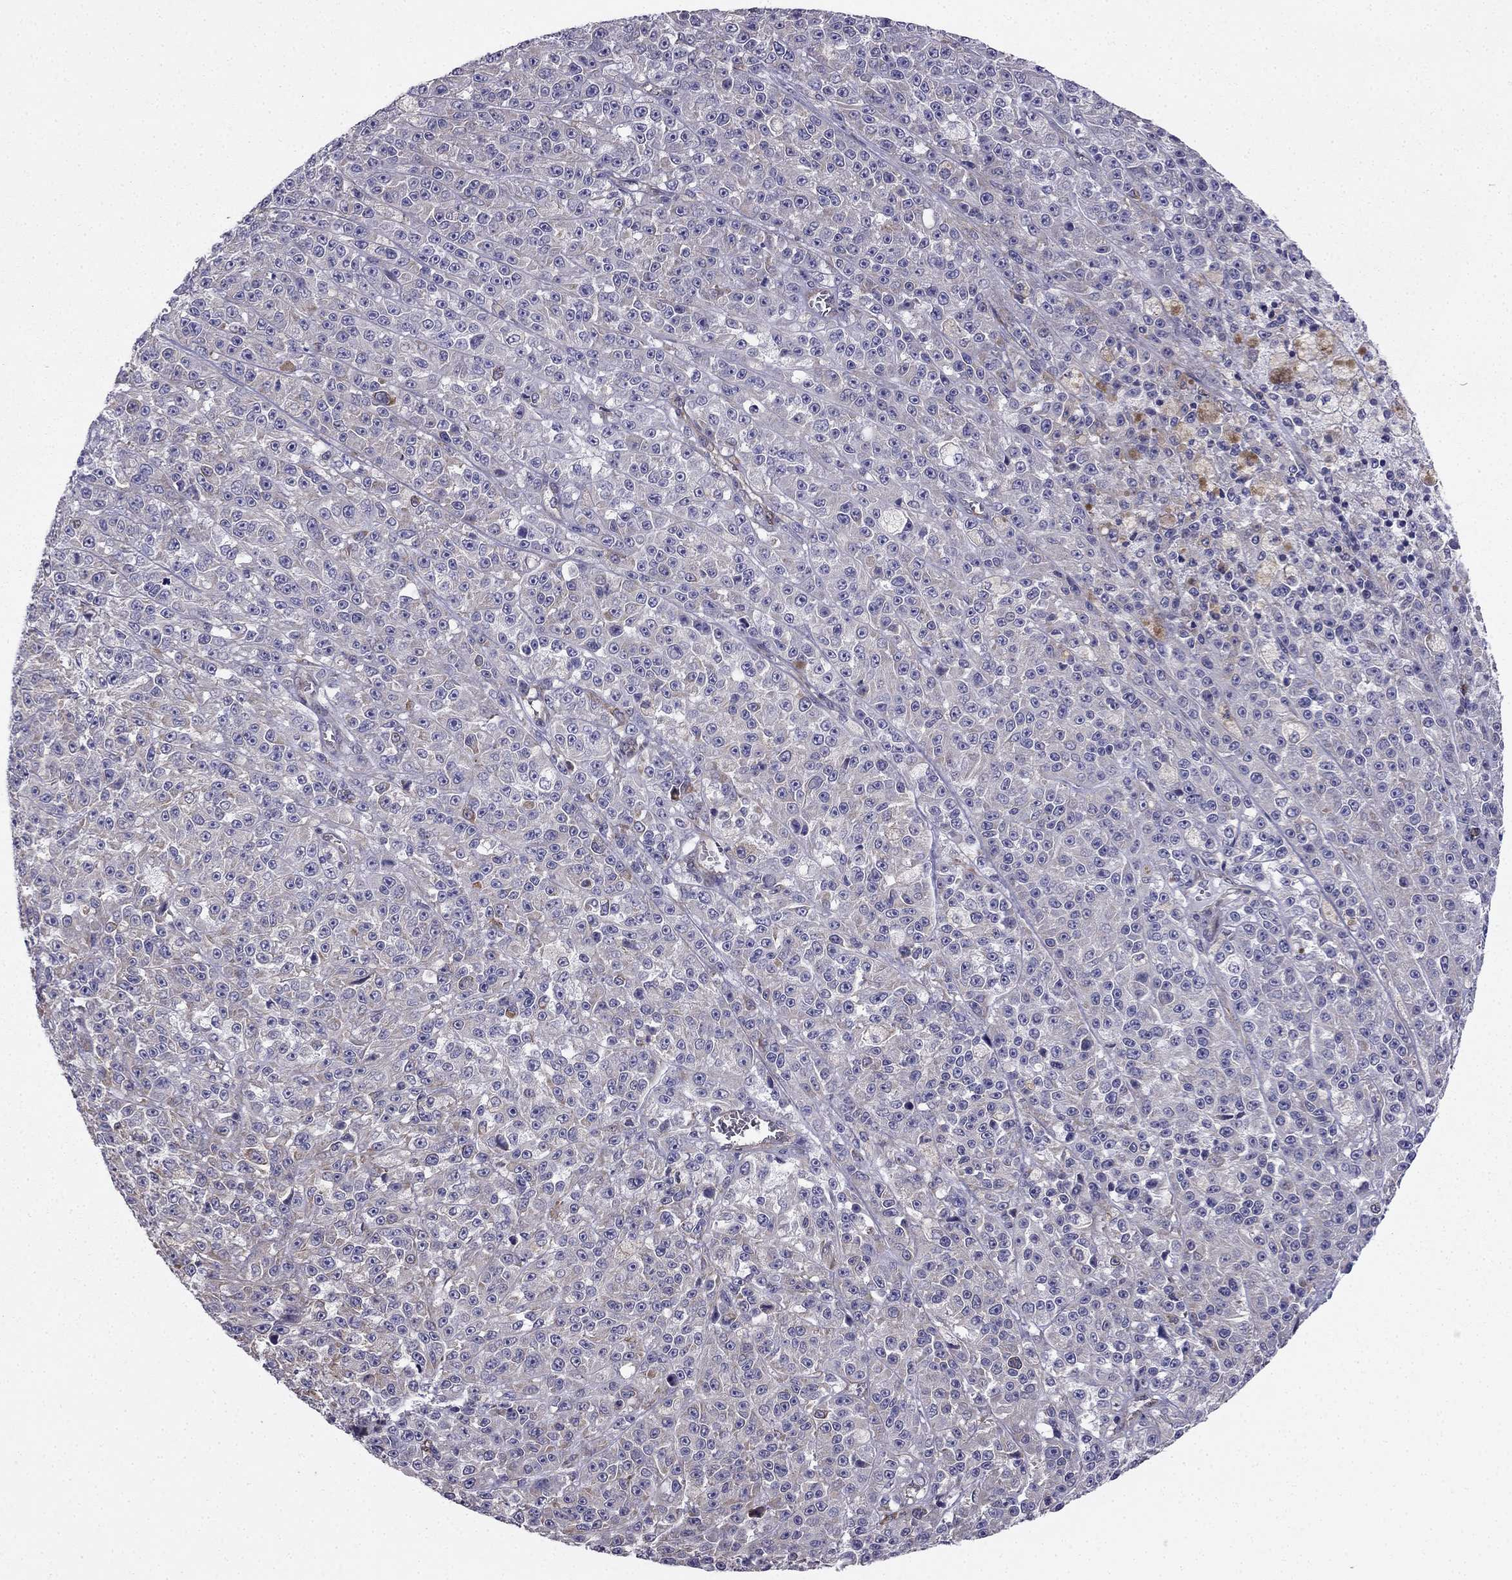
{"staining": {"intensity": "weak", "quantity": "<25%", "location": "cytoplasmic/membranous"}, "tissue": "melanoma", "cell_type": "Tumor cells", "image_type": "cancer", "snomed": [{"axis": "morphology", "description": "Malignant melanoma, NOS"}, {"axis": "topography", "description": "Skin"}], "caption": "Immunohistochemistry (IHC) image of human malignant melanoma stained for a protein (brown), which displays no staining in tumor cells.", "gene": "ENOX1", "patient": {"sex": "female", "age": 58}}